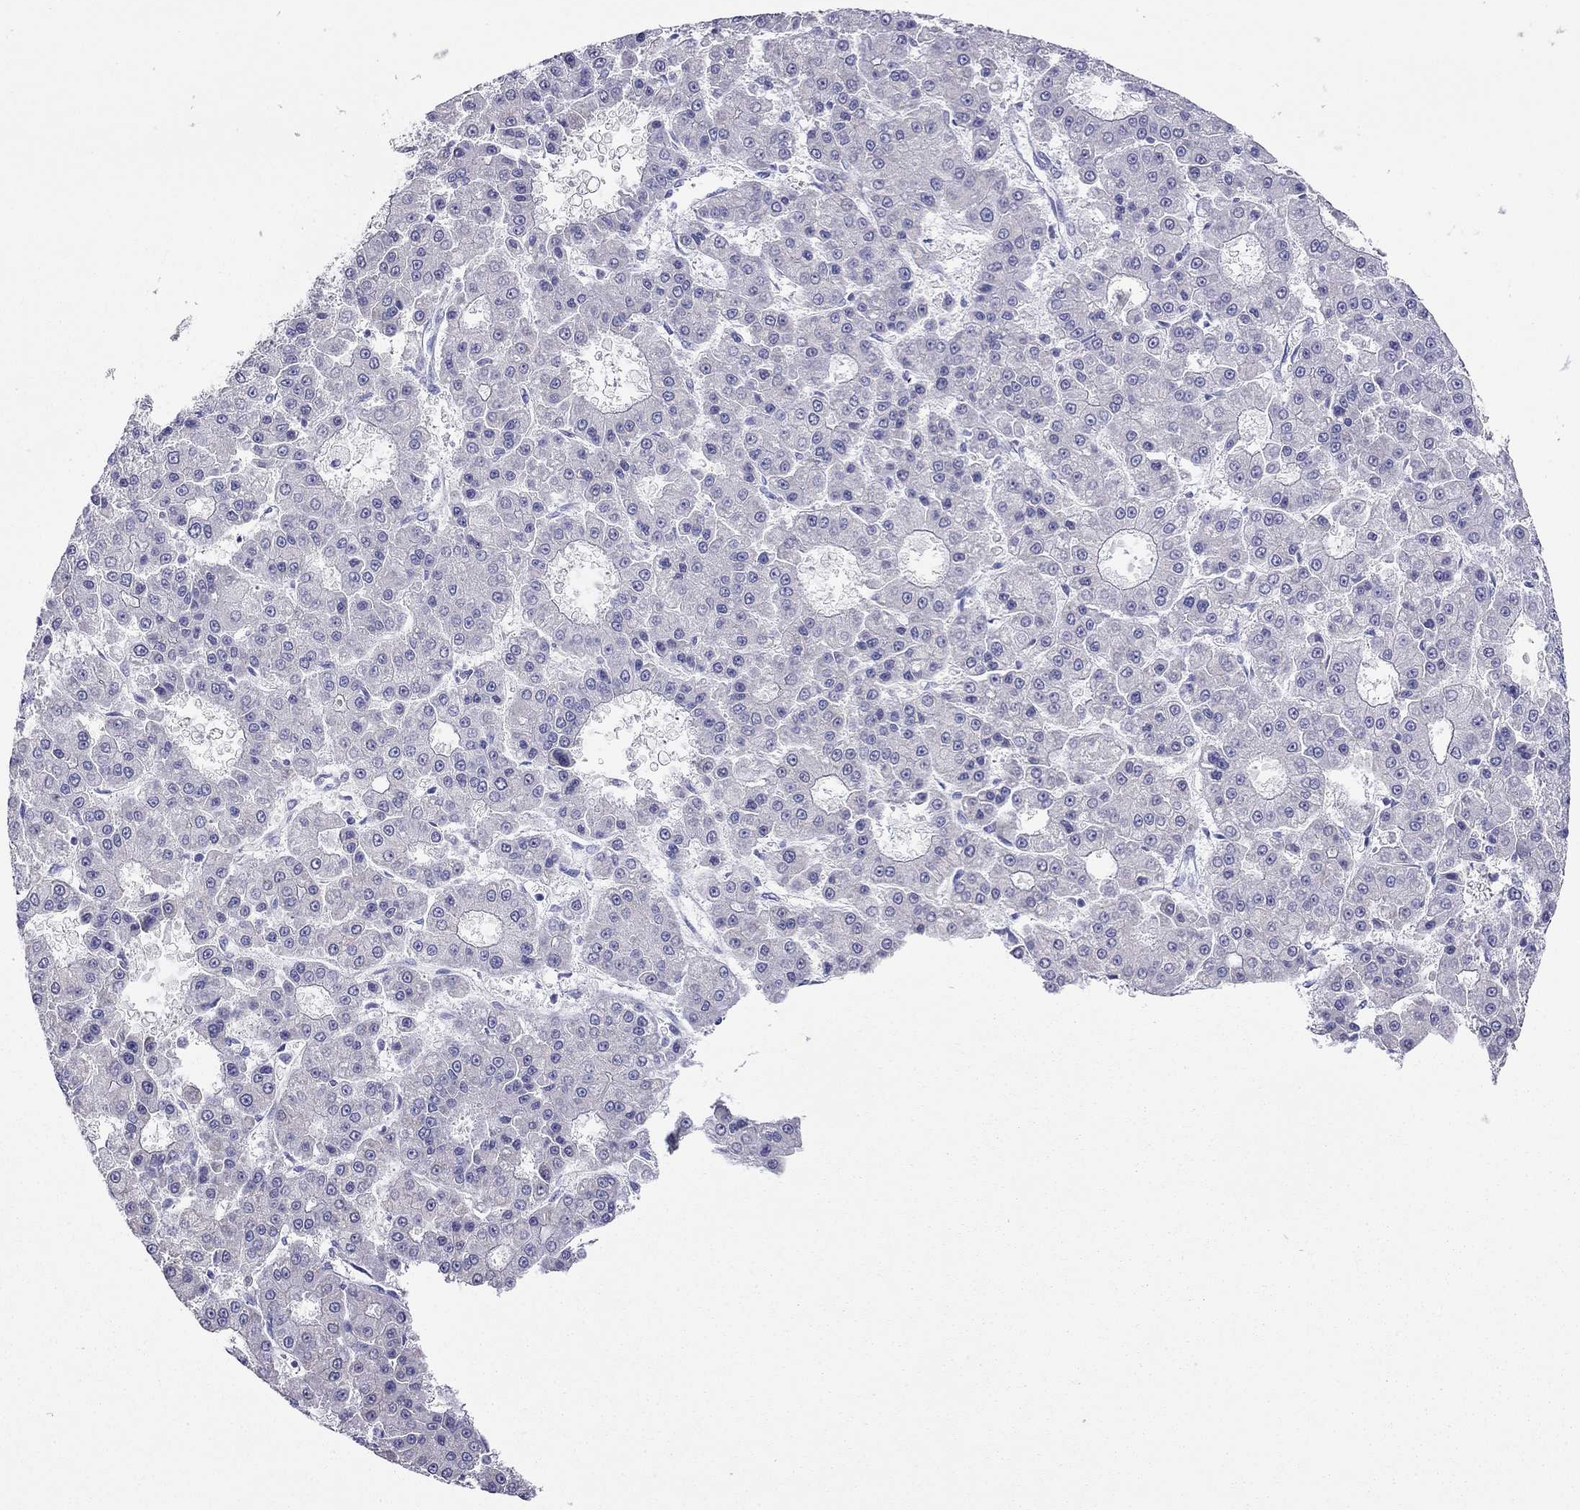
{"staining": {"intensity": "weak", "quantity": "<25%", "location": "cytoplasmic/membranous"}, "tissue": "liver cancer", "cell_type": "Tumor cells", "image_type": "cancer", "snomed": [{"axis": "morphology", "description": "Carcinoma, Hepatocellular, NOS"}, {"axis": "topography", "description": "Liver"}], "caption": "Tumor cells show no significant protein expression in hepatocellular carcinoma (liver).", "gene": "SLC46A2", "patient": {"sex": "male", "age": 70}}